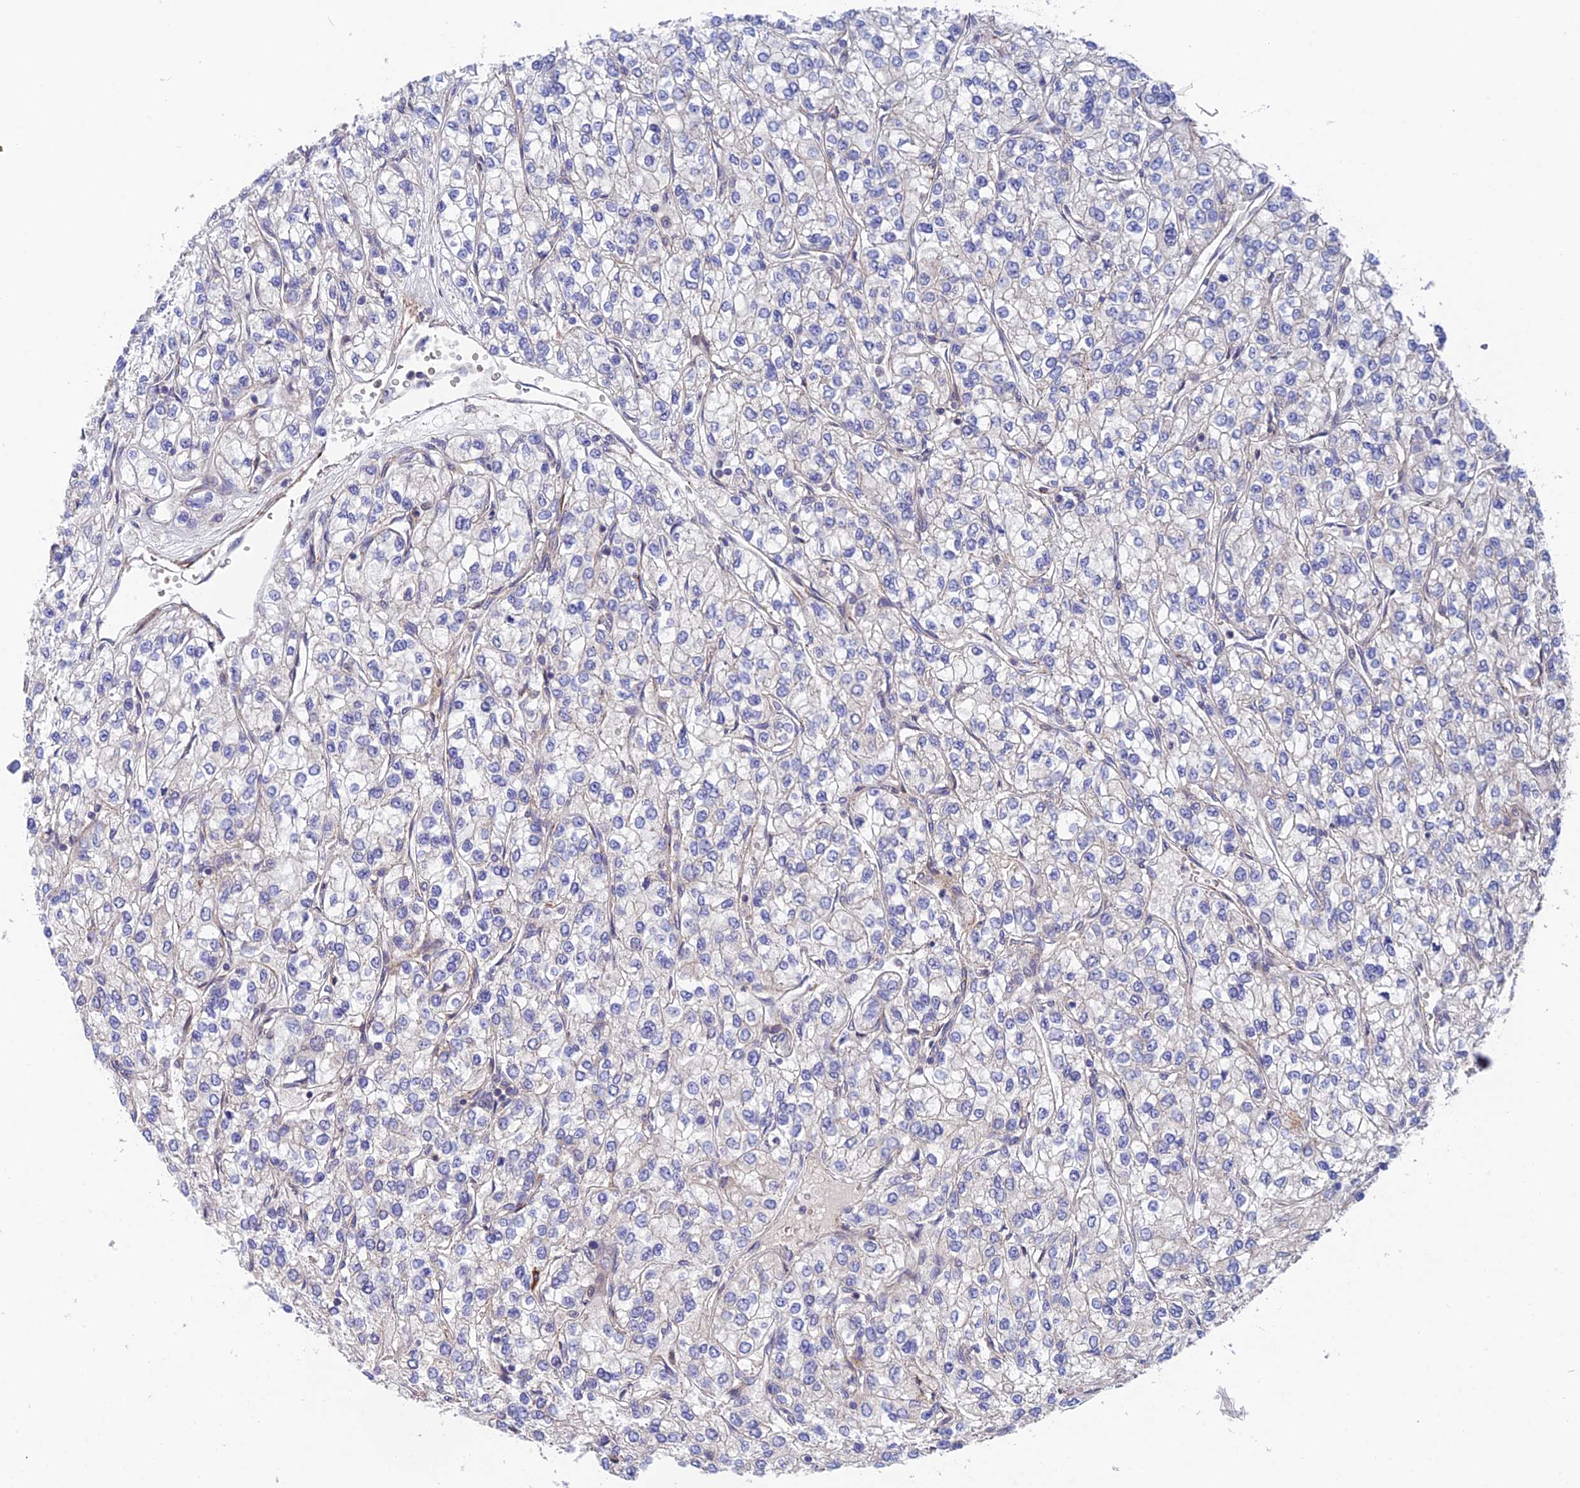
{"staining": {"intensity": "negative", "quantity": "none", "location": "none"}, "tissue": "renal cancer", "cell_type": "Tumor cells", "image_type": "cancer", "snomed": [{"axis": "morphology", "description": "Adenocarcinoma, NOS"}, {"axis": "topography", "description": "Kidney"}], "caption": "Tumor cells show no significant protein positivity in renal cancer.", "gene": "UROS", "patient": {"sex": "male", "age": 80}}